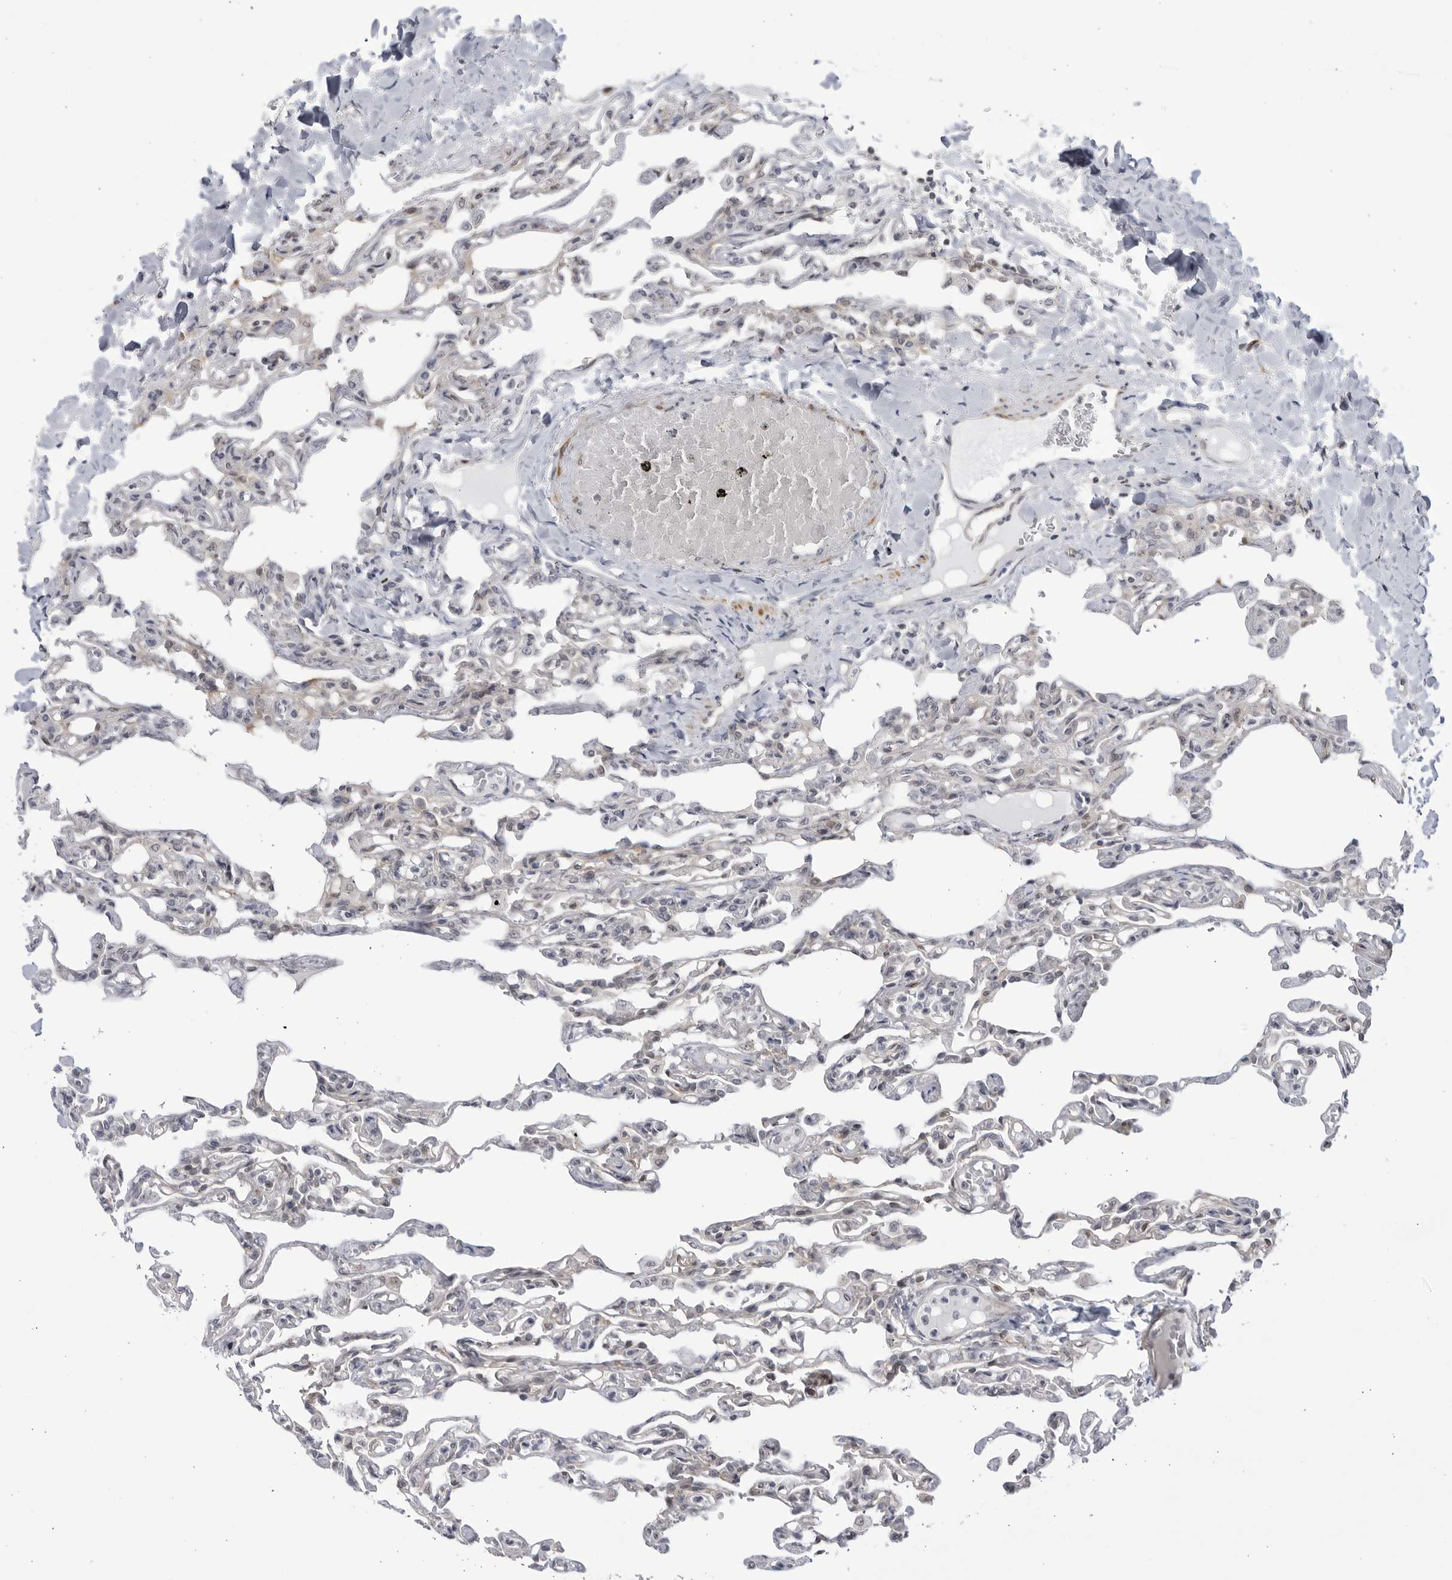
{"staining": {"intensity": "moderate", "quantity": "<25%", "location": "cytoplasmic/membranous"}, "tissue": "lung", "cell_type": "Alveolar cells", "image_type": "normal", "snomed": [{"axis": "morphology", "description": "Normal tissue, NOS"}, {"axis": "topography", "description": "Lung"}], "caption": "High-magnification brightfield microscopy of benign lung stained with DAB (brown) and counterstained with hematoxylin (blue). alveolar cells exhibit moderate cytoplasmic/membranous positivity is present in approximately<25% of cells.", "gene": "CNBD1", "patient": {"sex": "male", "age": 21}}